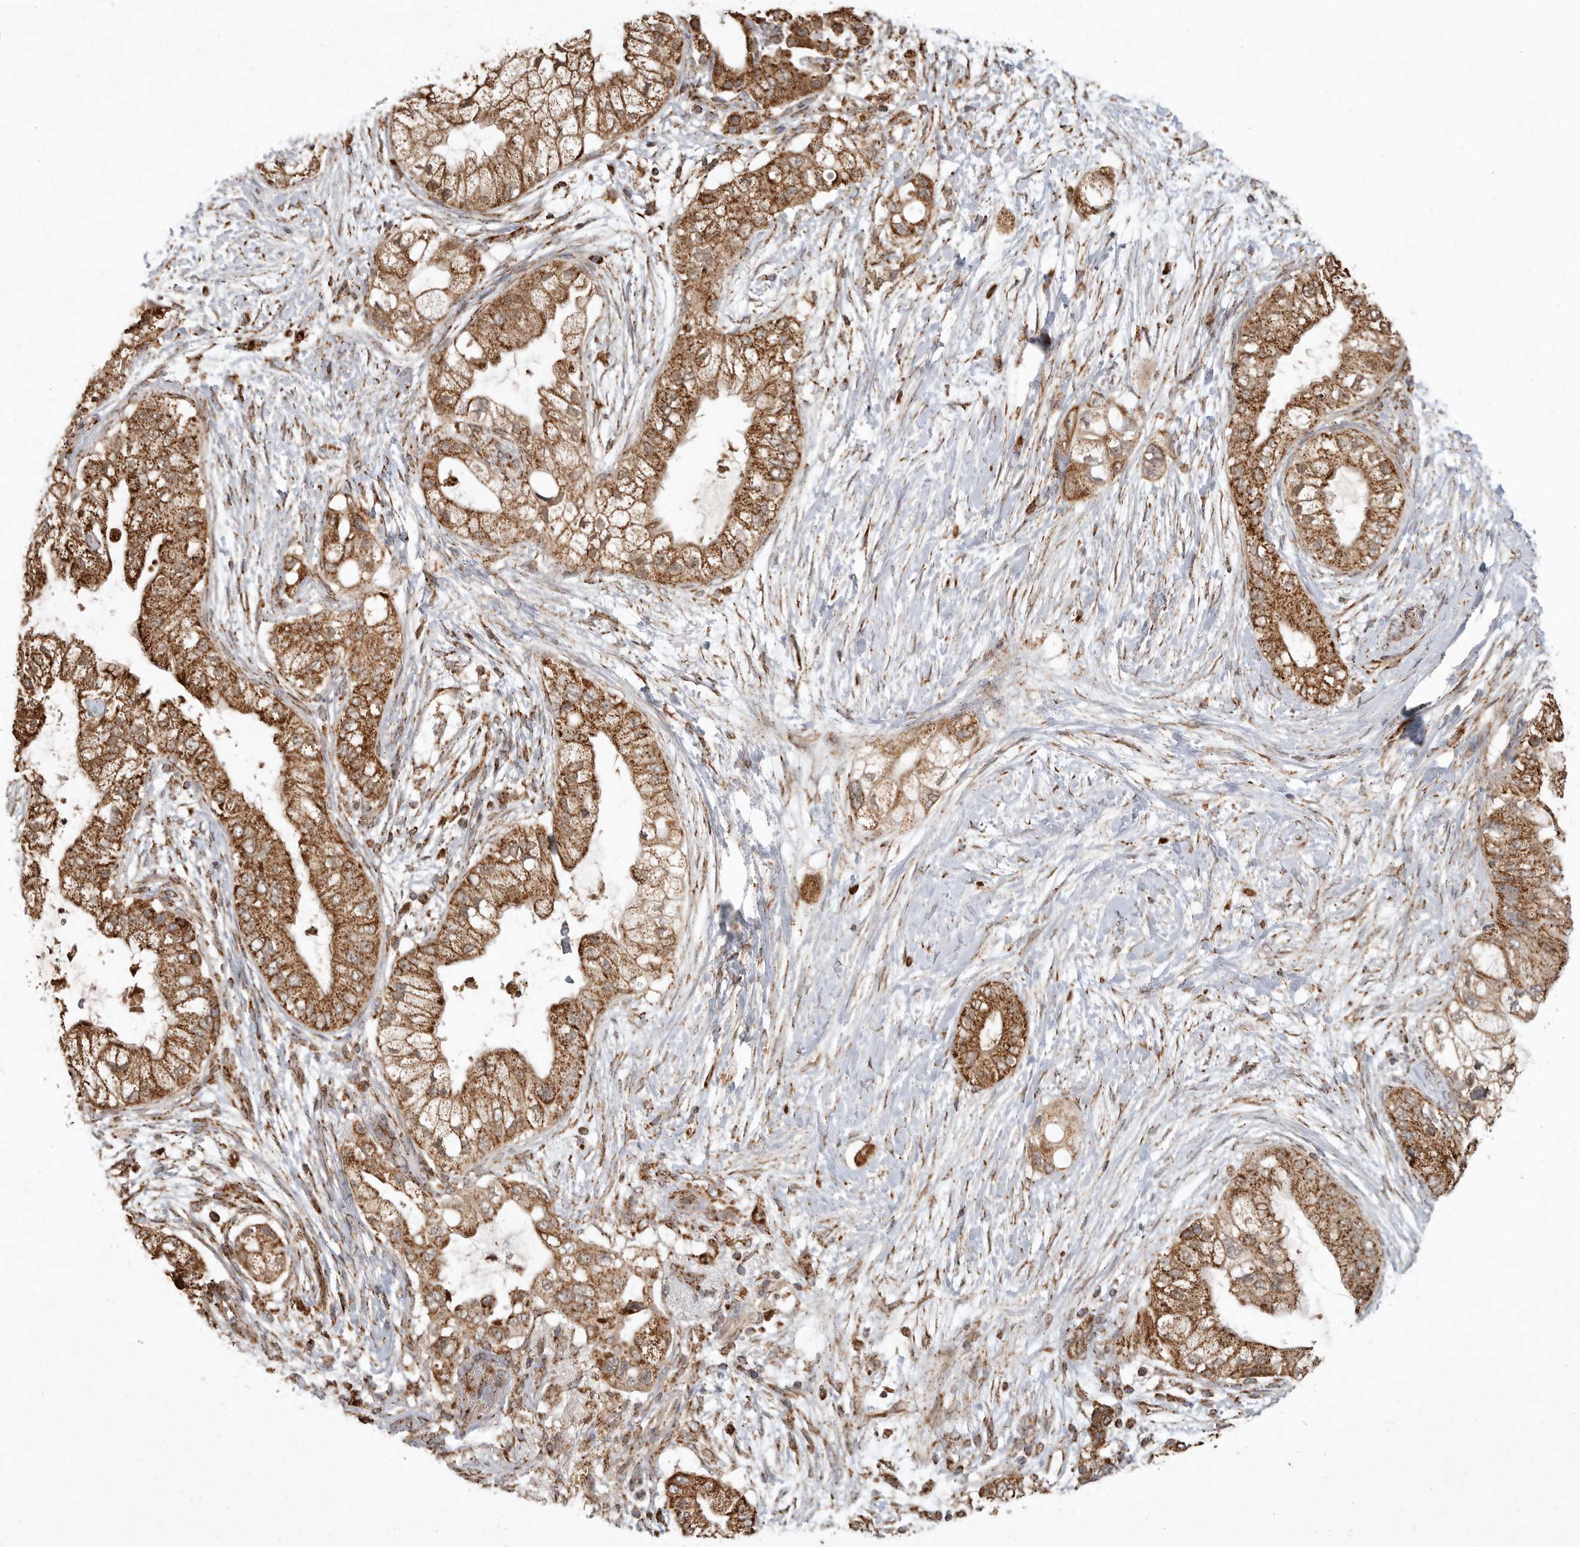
{"staining": {"intensity": "moderate", "quantity": ">75%", "location": "cytoplasmic/membranous"}, "tissue": "pancreatic cancer", "cell_type": "Tumor cells", "image_type": "cancer", "snomed": [{"axis": "morphology", "description": "Adenocarcinoma, NOS"}, {"axis": "topography", "description": "Pancreas"}], "caption": "Immunohistochemistry (IHC) histopathology image of neoplastic tissue: pancreatic adenocarcinoma stained using immunohistochemistry exhibits medium levels of moderate protein expression localized specifically in the cytoplasmic/membranous of tumor cells, appearing as a cytoplasmic/membranous brown color.", "gene": "GCNT2", "patient": {"sex": "male", "age": 53}}